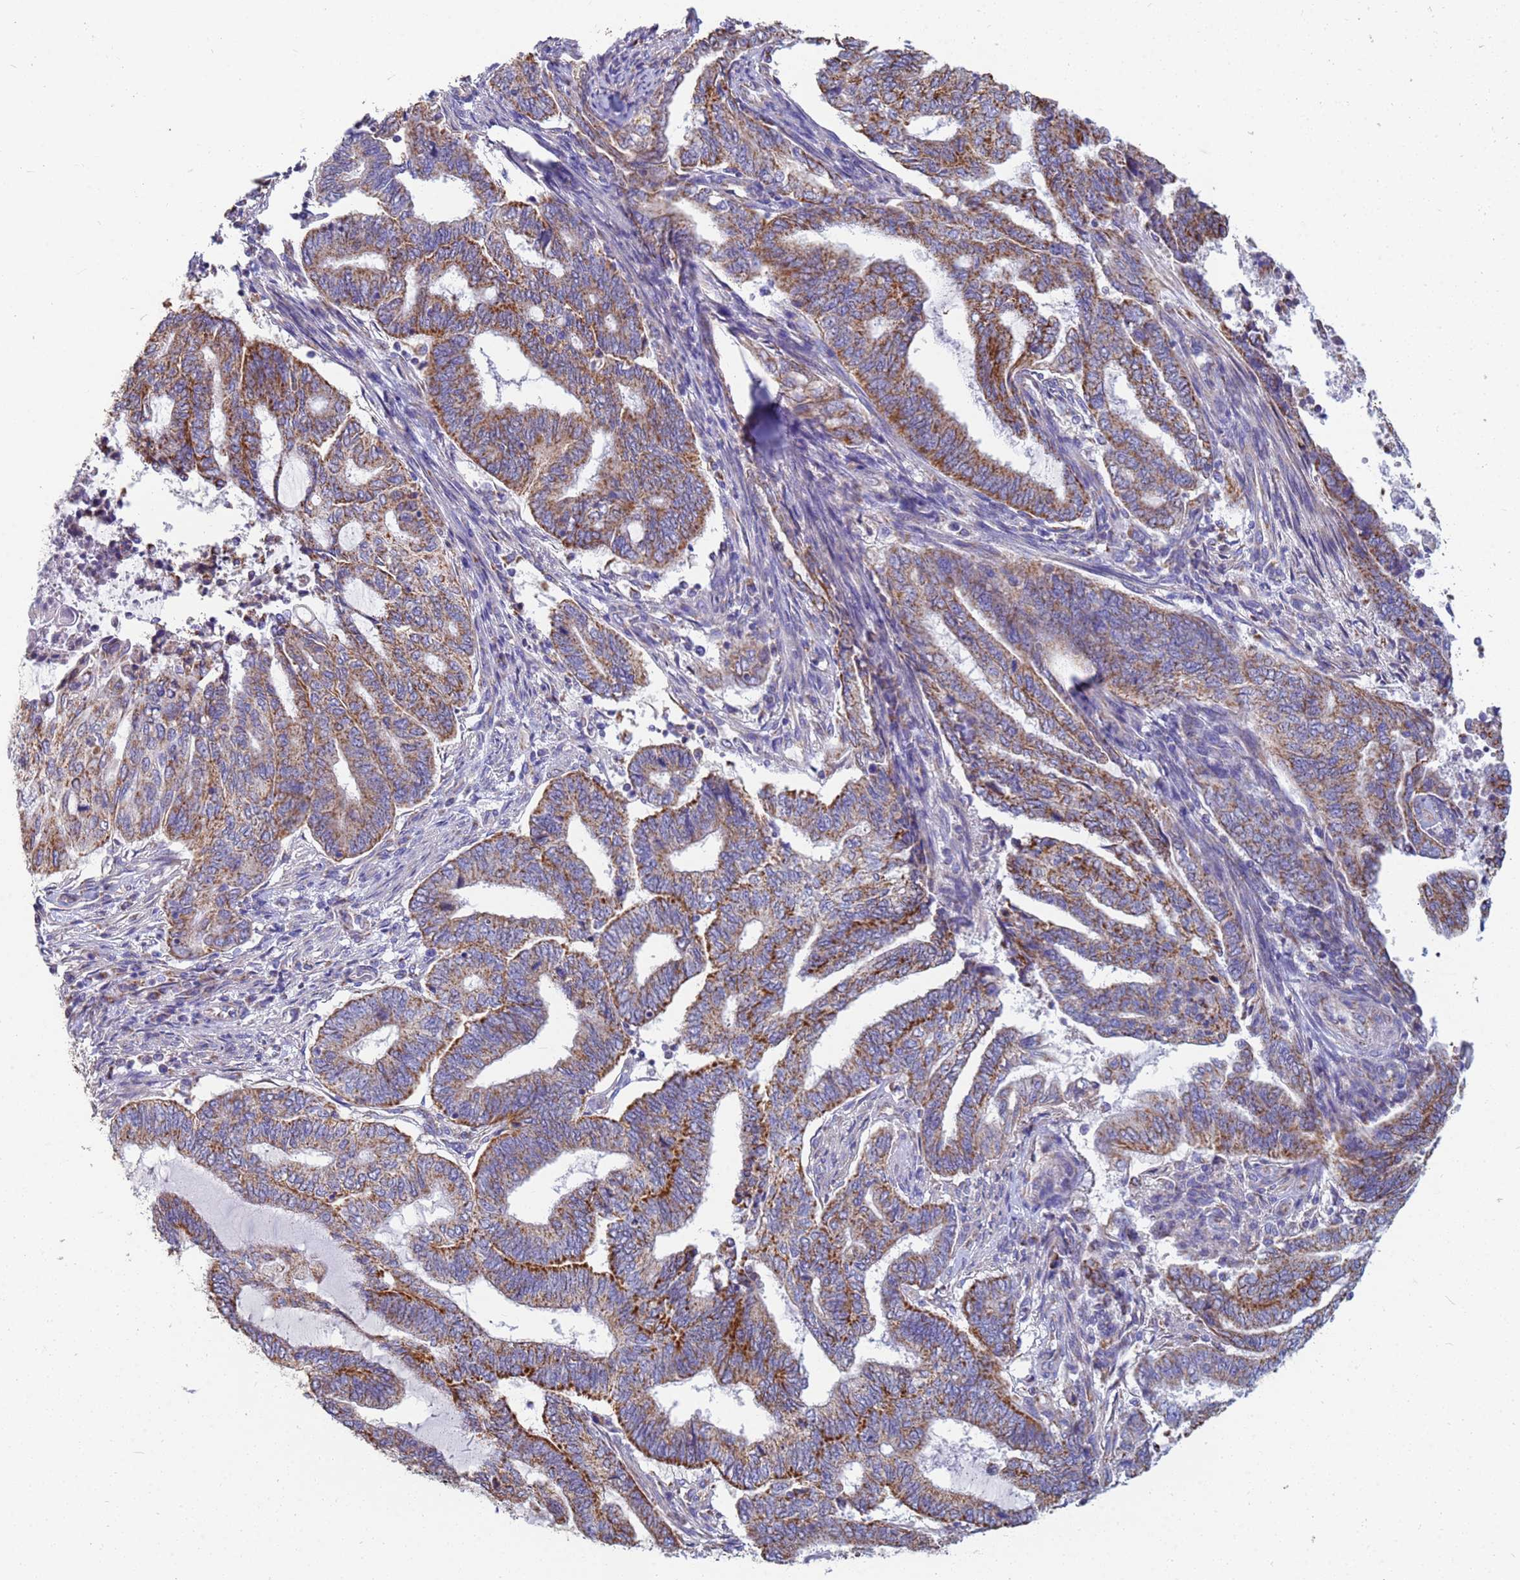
{"staining": {"intensity": "moderate", "quantity": ">75%", "location": "cytoplasmic/membranous"}, "tissue": "endometrial cancer", "cell_type": "Tumor cells", "image_type": "cancer", "snomed": [{"axis": "morphology", "description": "Adenocarcinoma, NOS"}, {"axis": "topography", "description": "Uterus"}, {"axis": "topography", "description": "Endometrium"}], "caption": "Immunohistochemical staining of human endometrial cancer (adenocarcinoma) shows moderate cytoplasmic/membranous protein staining in about >75% of tumor cells.", "gene": "UQCRH", "patient": {"sex": "female", "age": 70}}